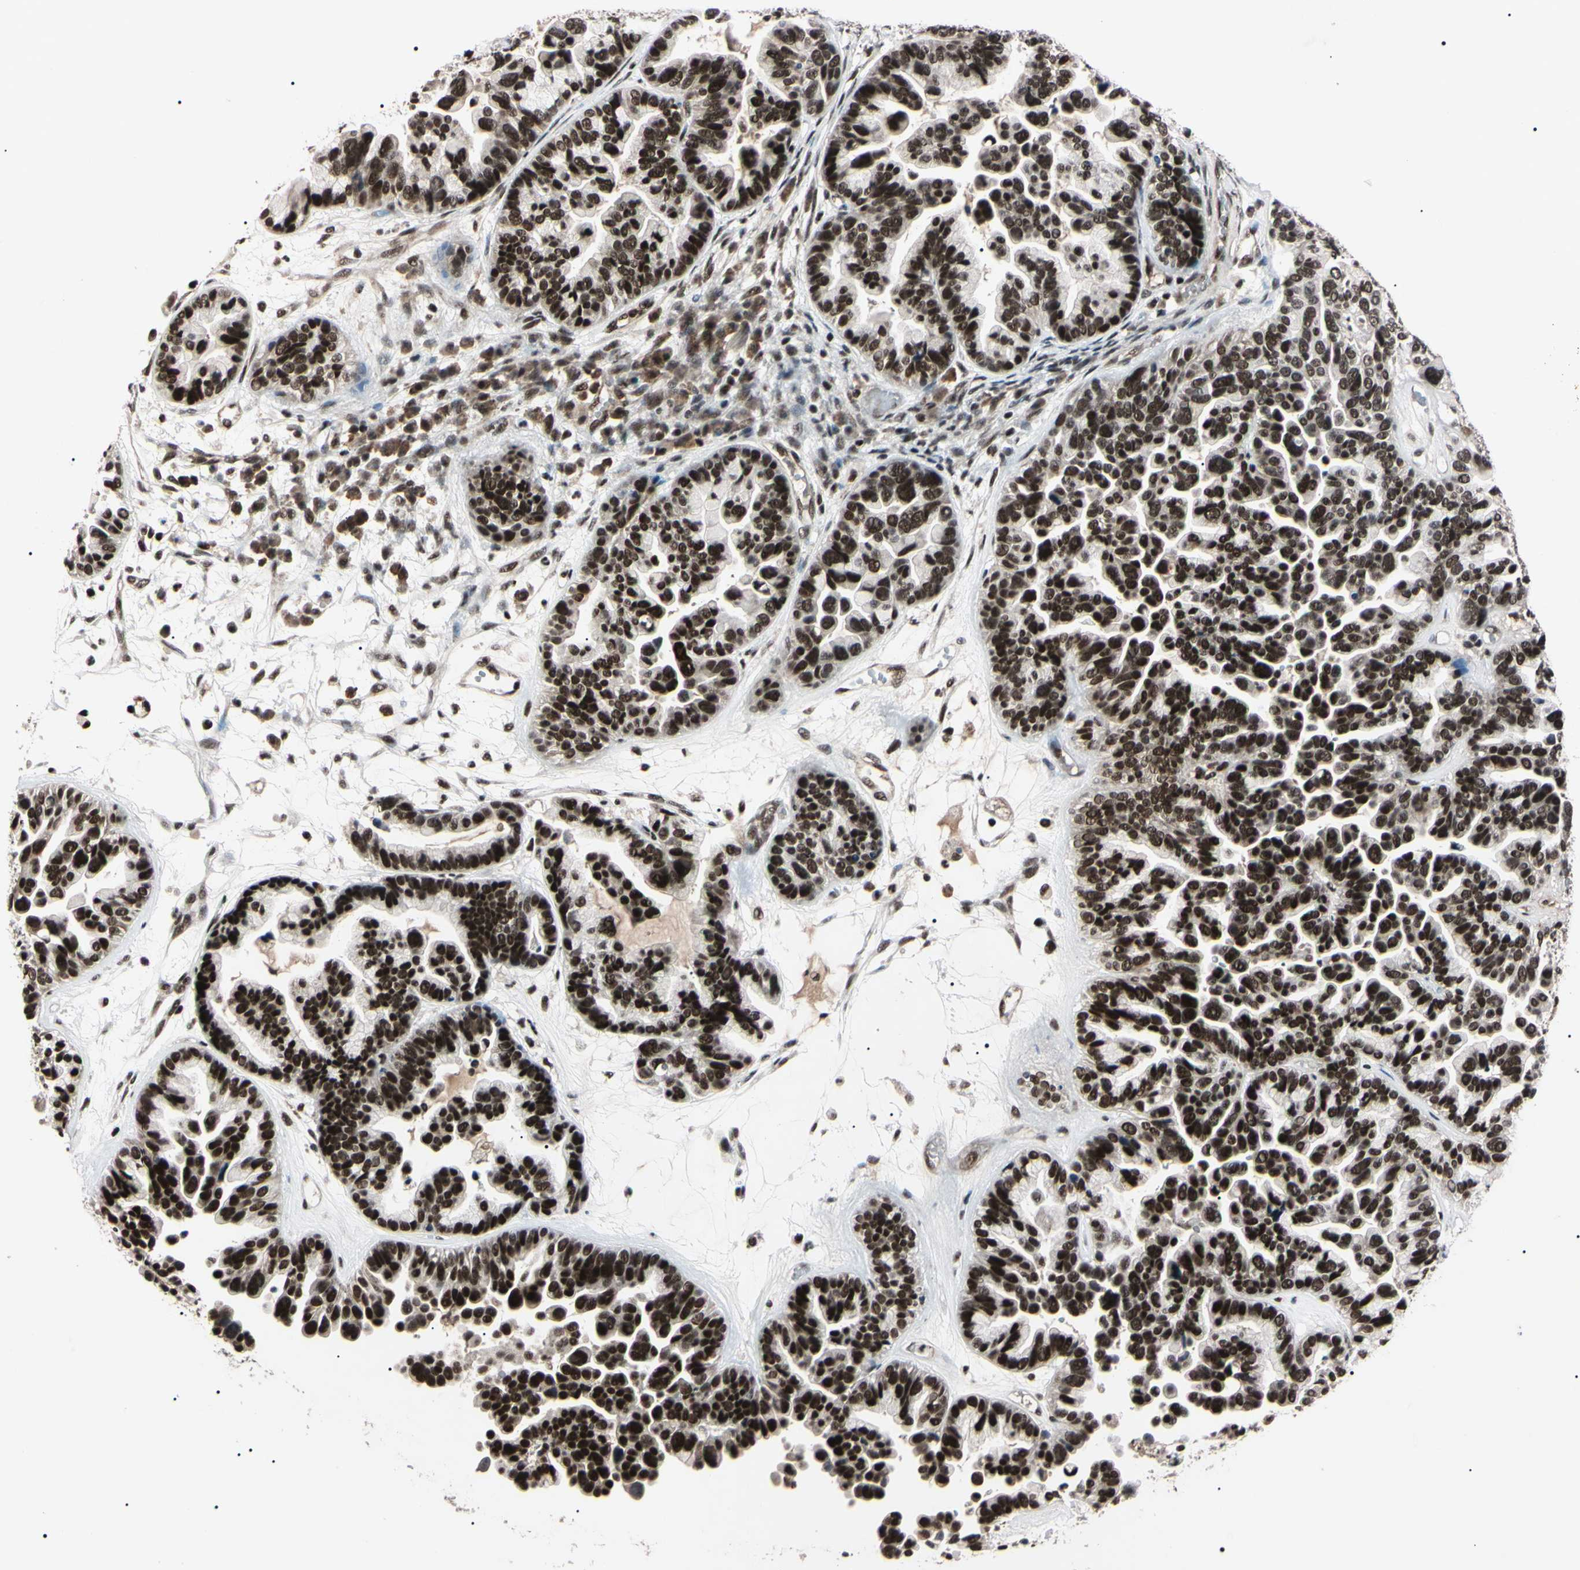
{"staining": {"intensity": "strong", "quantity": ">75%", "location": "nuclear"}, "tissue": "ovarian cancer", "cell_type": "Tumor cells", "image_type": "cancer", "snomed": [{"axis": "morphology", "description": "Cystadenocarcinoma, serous, NOS"}, {"axis": "topography", "description": "Ovary"}], "caption": "Protein positivity by IHC exhibits strong nuclear staining in approximately >75% of tumor cells in ovarian cancer.", "gene": "YY1", "patient": {"sex": "female", "age": 56}}